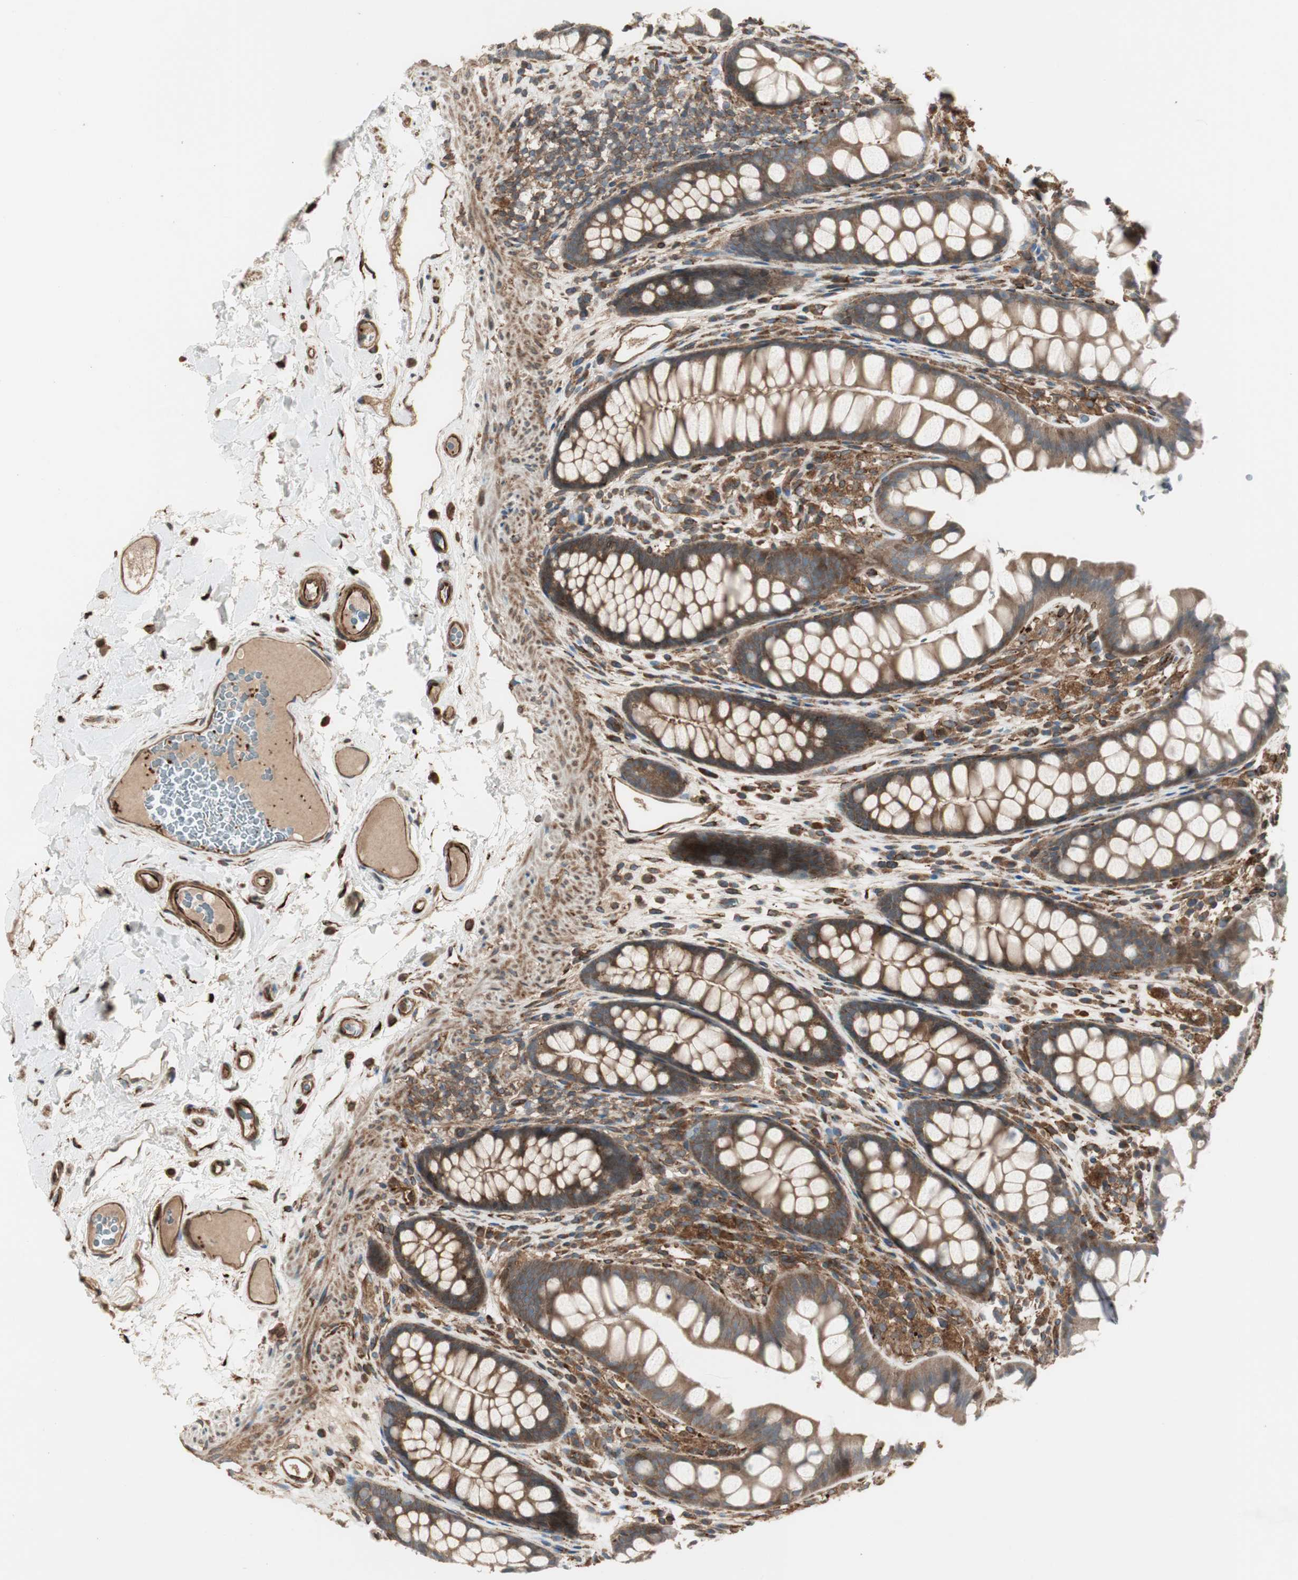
{"staining": {"intensity": "strong", "quantity": ">75%", "location": "cytoplasmic/membranous"}, "tissue": "colon", "cell_type": "Endothelial cells", "image_type": "normal", "snomed": [{"axis": "morphology", "description": "Normal tissue, NOS"}, {"axis": "topography", "description": "Colon"}], "caption": "The image reveals staining of unremarkable colon, revealing strong cytoplasmic/membranous protein staining (brown color) within endothelial cells. The staining was performed using DAB to visualize the protein expression in brown, while the nuclei were stained in blue with hematoxylin (Magnification: 20x).", "gene": "PRKG1", "patient": {"sex": "female", "age": 55}}